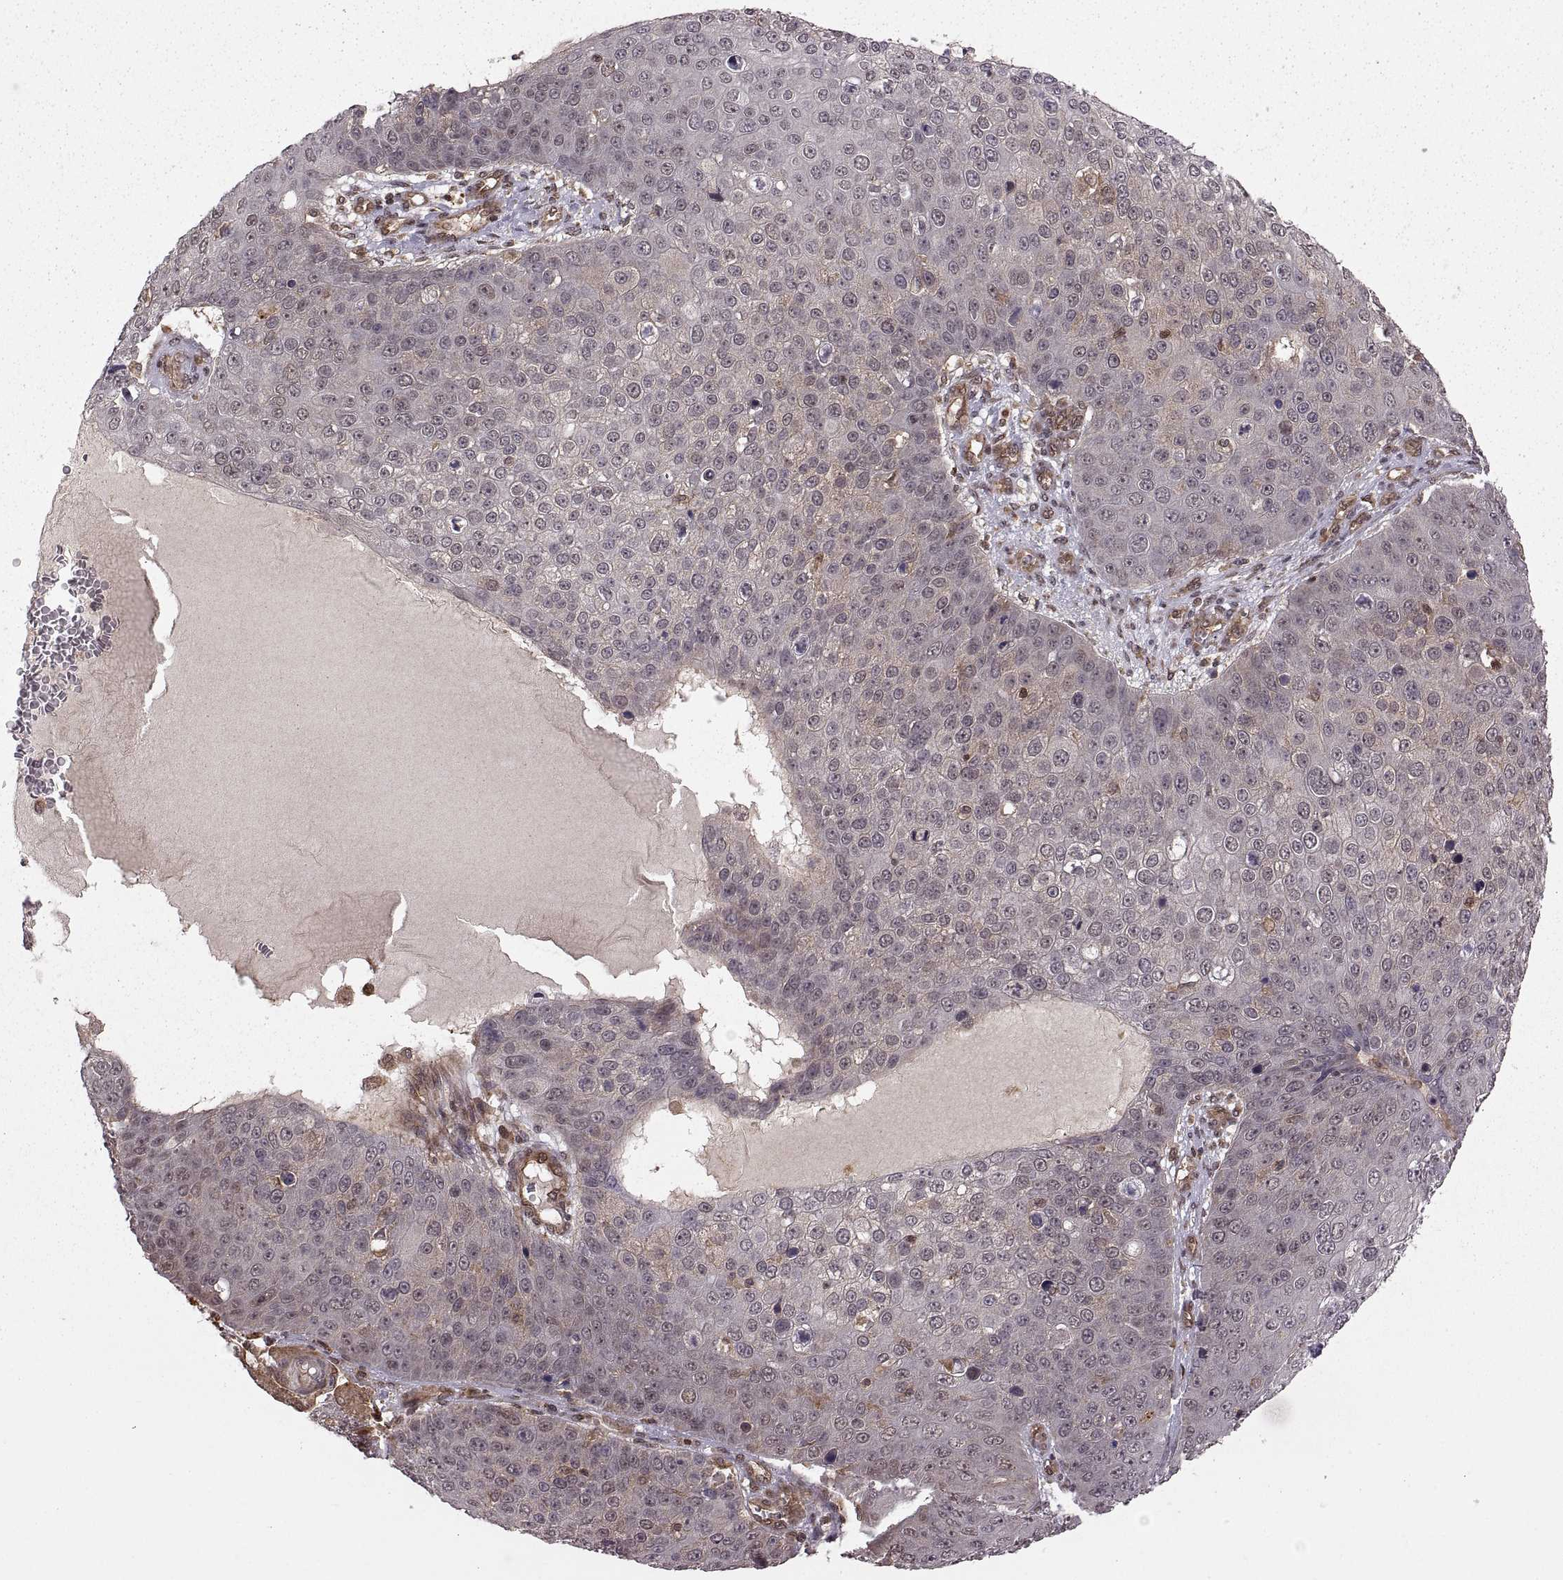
{"staining": {"intensity": "negative", "quantity": "none", "location": "none"}, "tissue": "skin cancer", "cell_type": "Tumor cells", "image_type": "cancer", "snomed": [{"axis": "morphology", "description": "Squamous cell carcinoma, NOS"}, {"axis": "topography", "description": "Skin"}], "caption": "Immunohistochemical staining of human skin squamous cell carcinoma shows no significant staining in tumor cells.", "gene": "DEDD", "patient": {"sex": "male", "age": 71}}